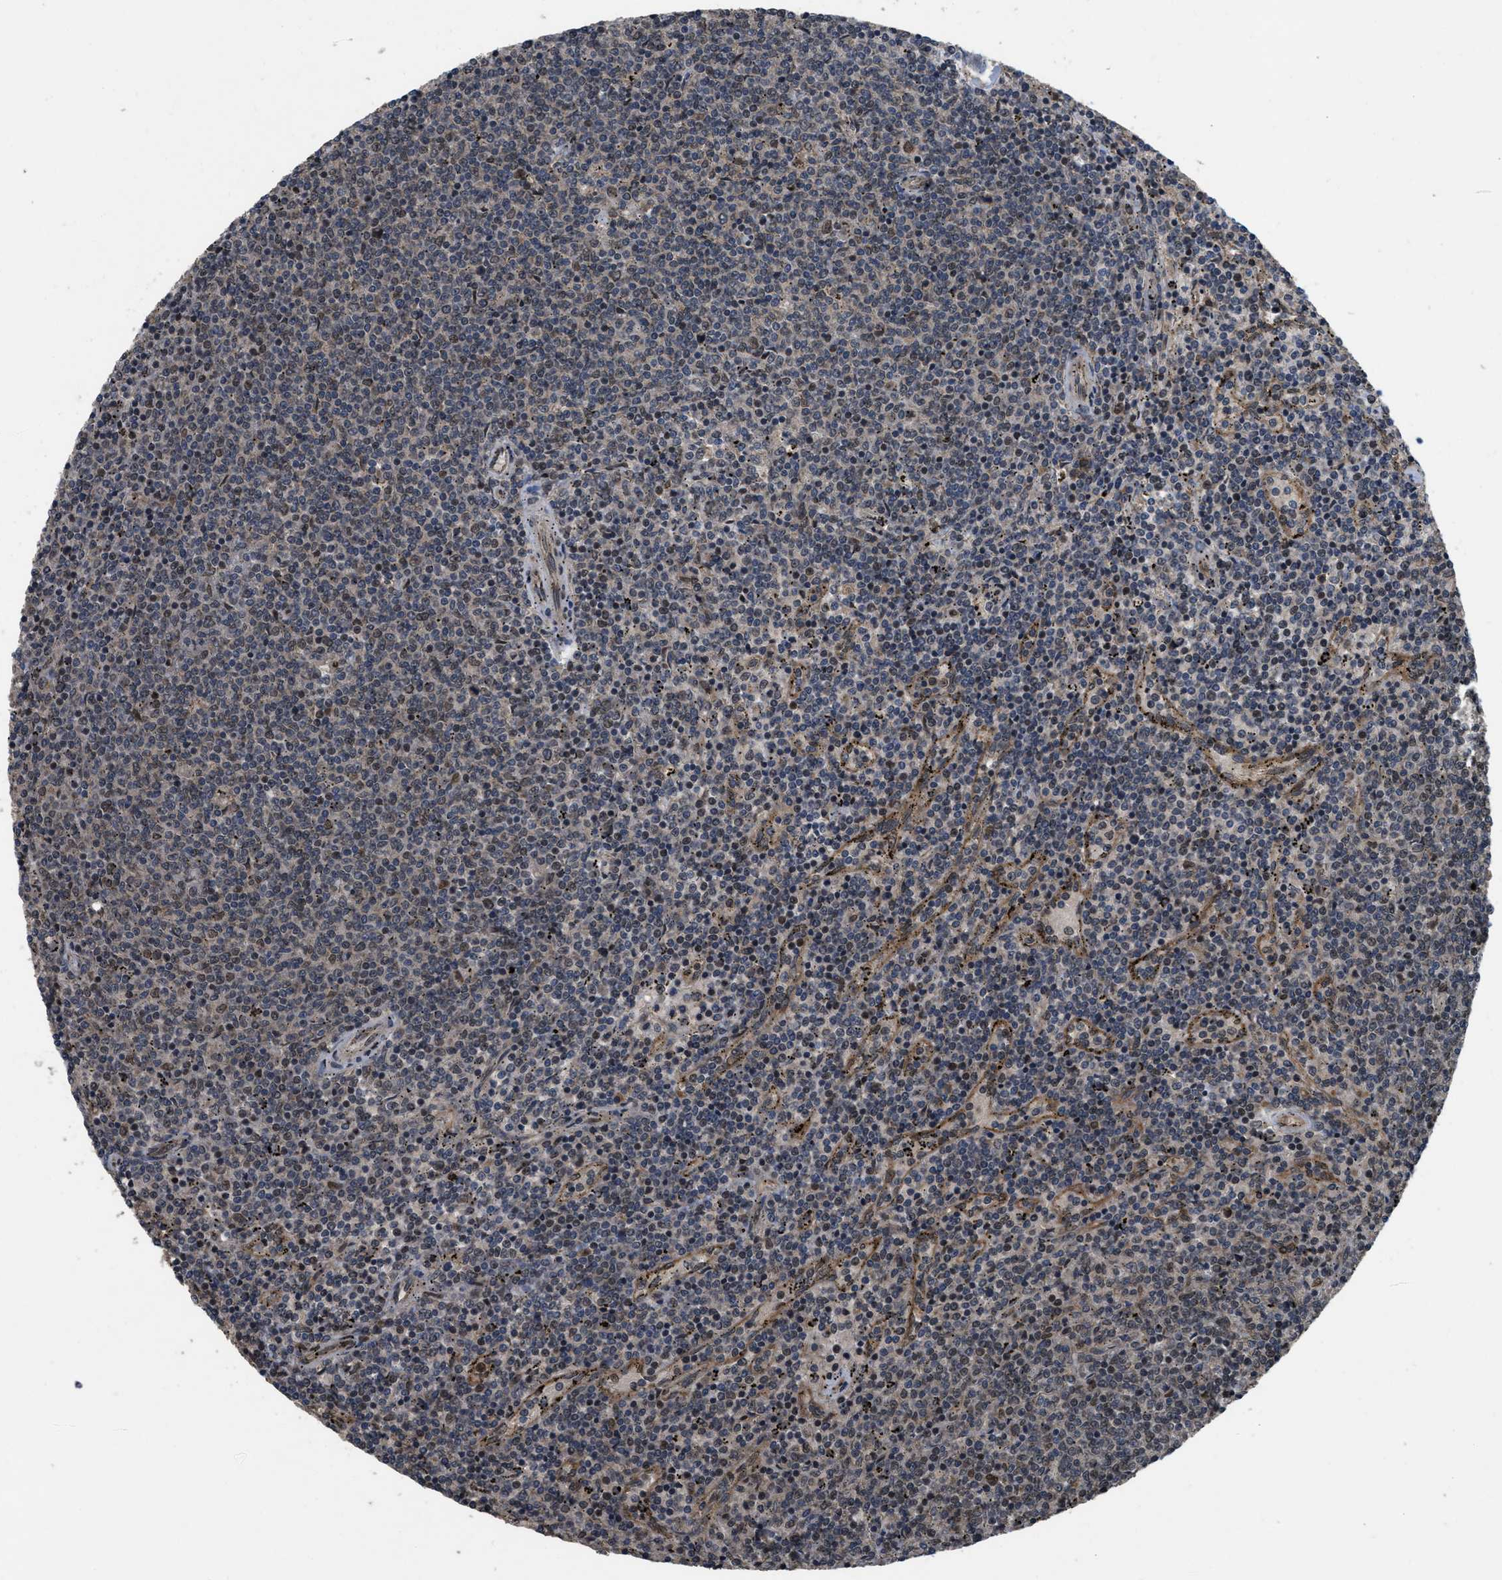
{"staining": {"intensity": "weak", "quantity": "25%-75%", "location": "cytoplasmic/membranous,nuclear"}, "tissue": "lymphoma", "cell_type": "Tumor cells", "image_type": "cancer", "snomed": [{"axis": "morphology", "description": "Malignant lymphoma, non-Hodgkin's type, Low grade"}, {"axis": "topography", "description": "Spleen"}], "caption": "Low-grade malignant lymphoma, non-Hodgkin's type tissue exhibits weak cytoplasmic/membranous and nuclear staining in about 25%-75% of tumor cells", "gene": "SPTLC1", "patient": {"sex": "female", "age": 50}}